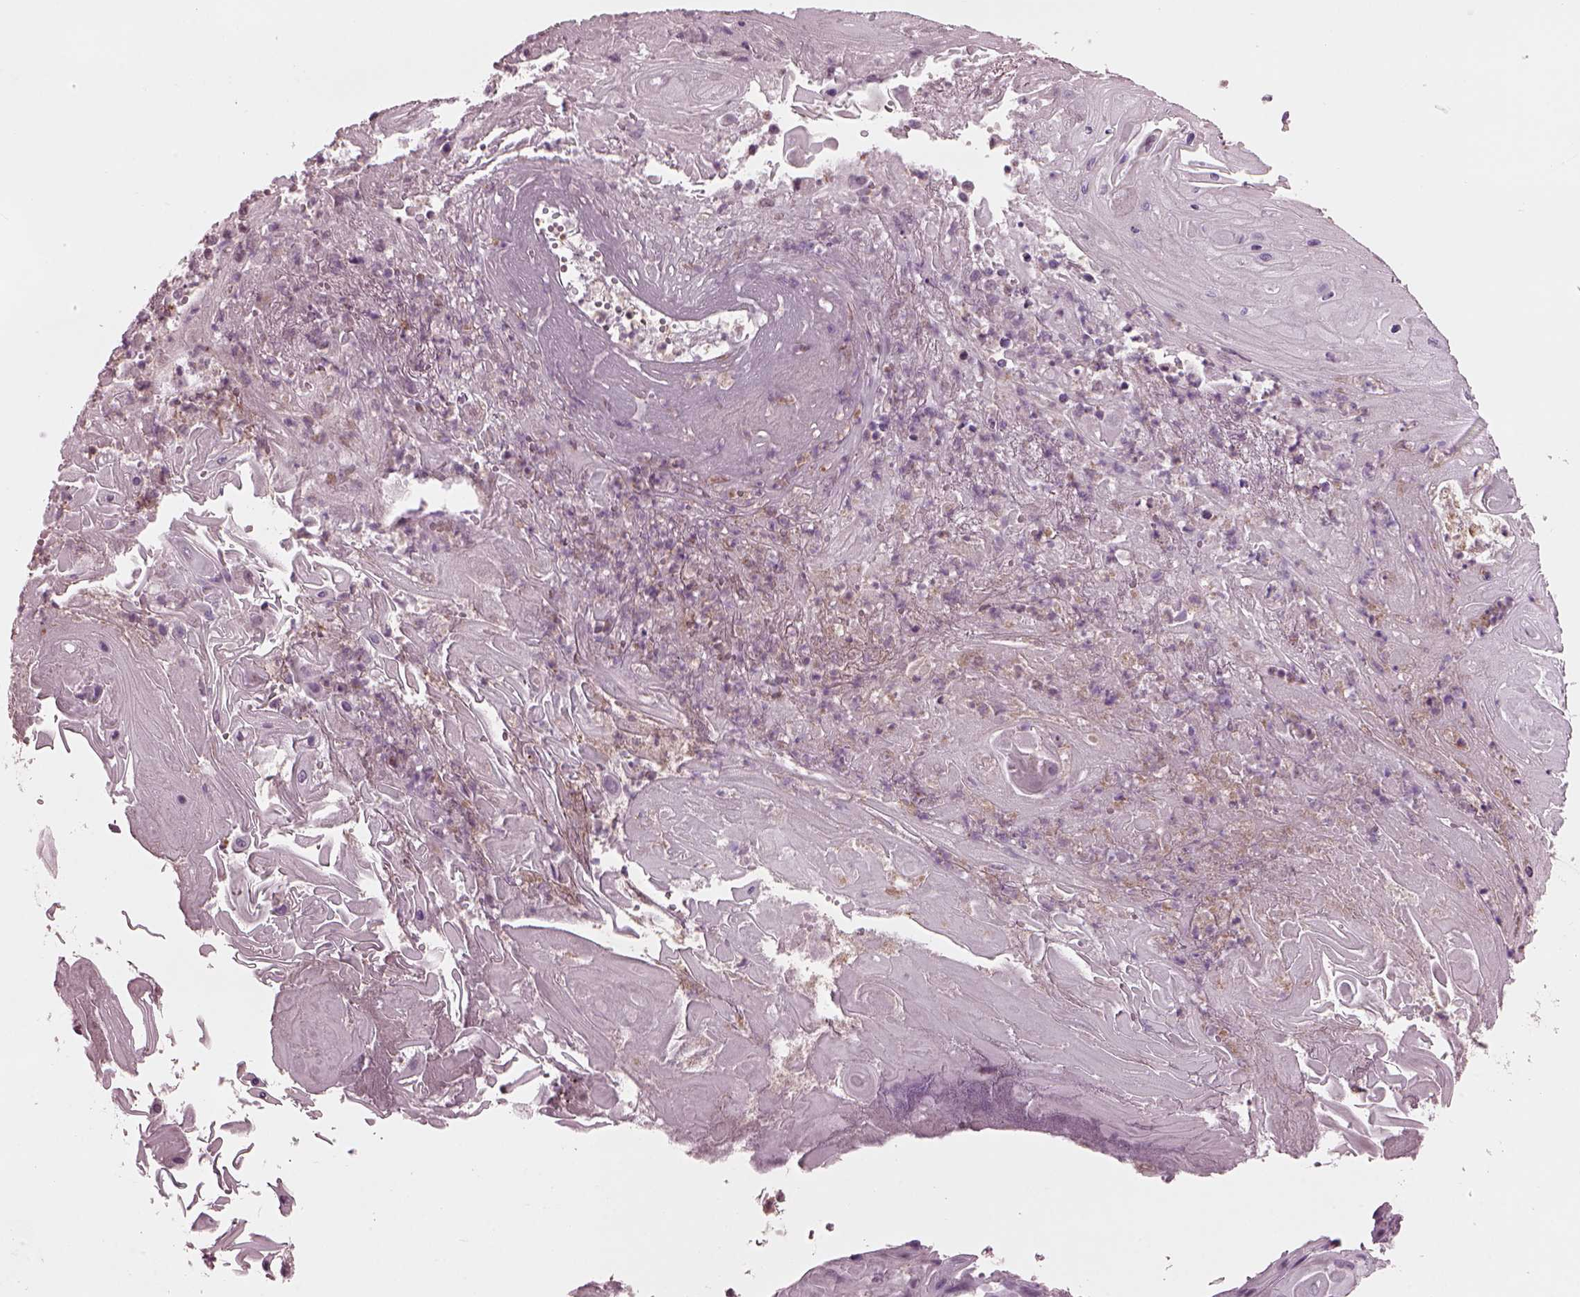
{"staining": {"intensity": "negative", "quantity": "none", "location": "none"}, "tissue": "skin cancer", "cell_type": "Tumor cells", "image_type": "cancer", "snomed": [{"axis": "morphology", "description": "Squamous cell carcinoma, NOS"}, {"axis": "topography", "description": "Skin"}], "caption": "This is a micrograph of IHC staining of skin cancer (squamous cell carcinoma), which shows no positivity in tumor cells.", "gene": "BFSP1", "patient": {"sex": "male", "age": 62}}